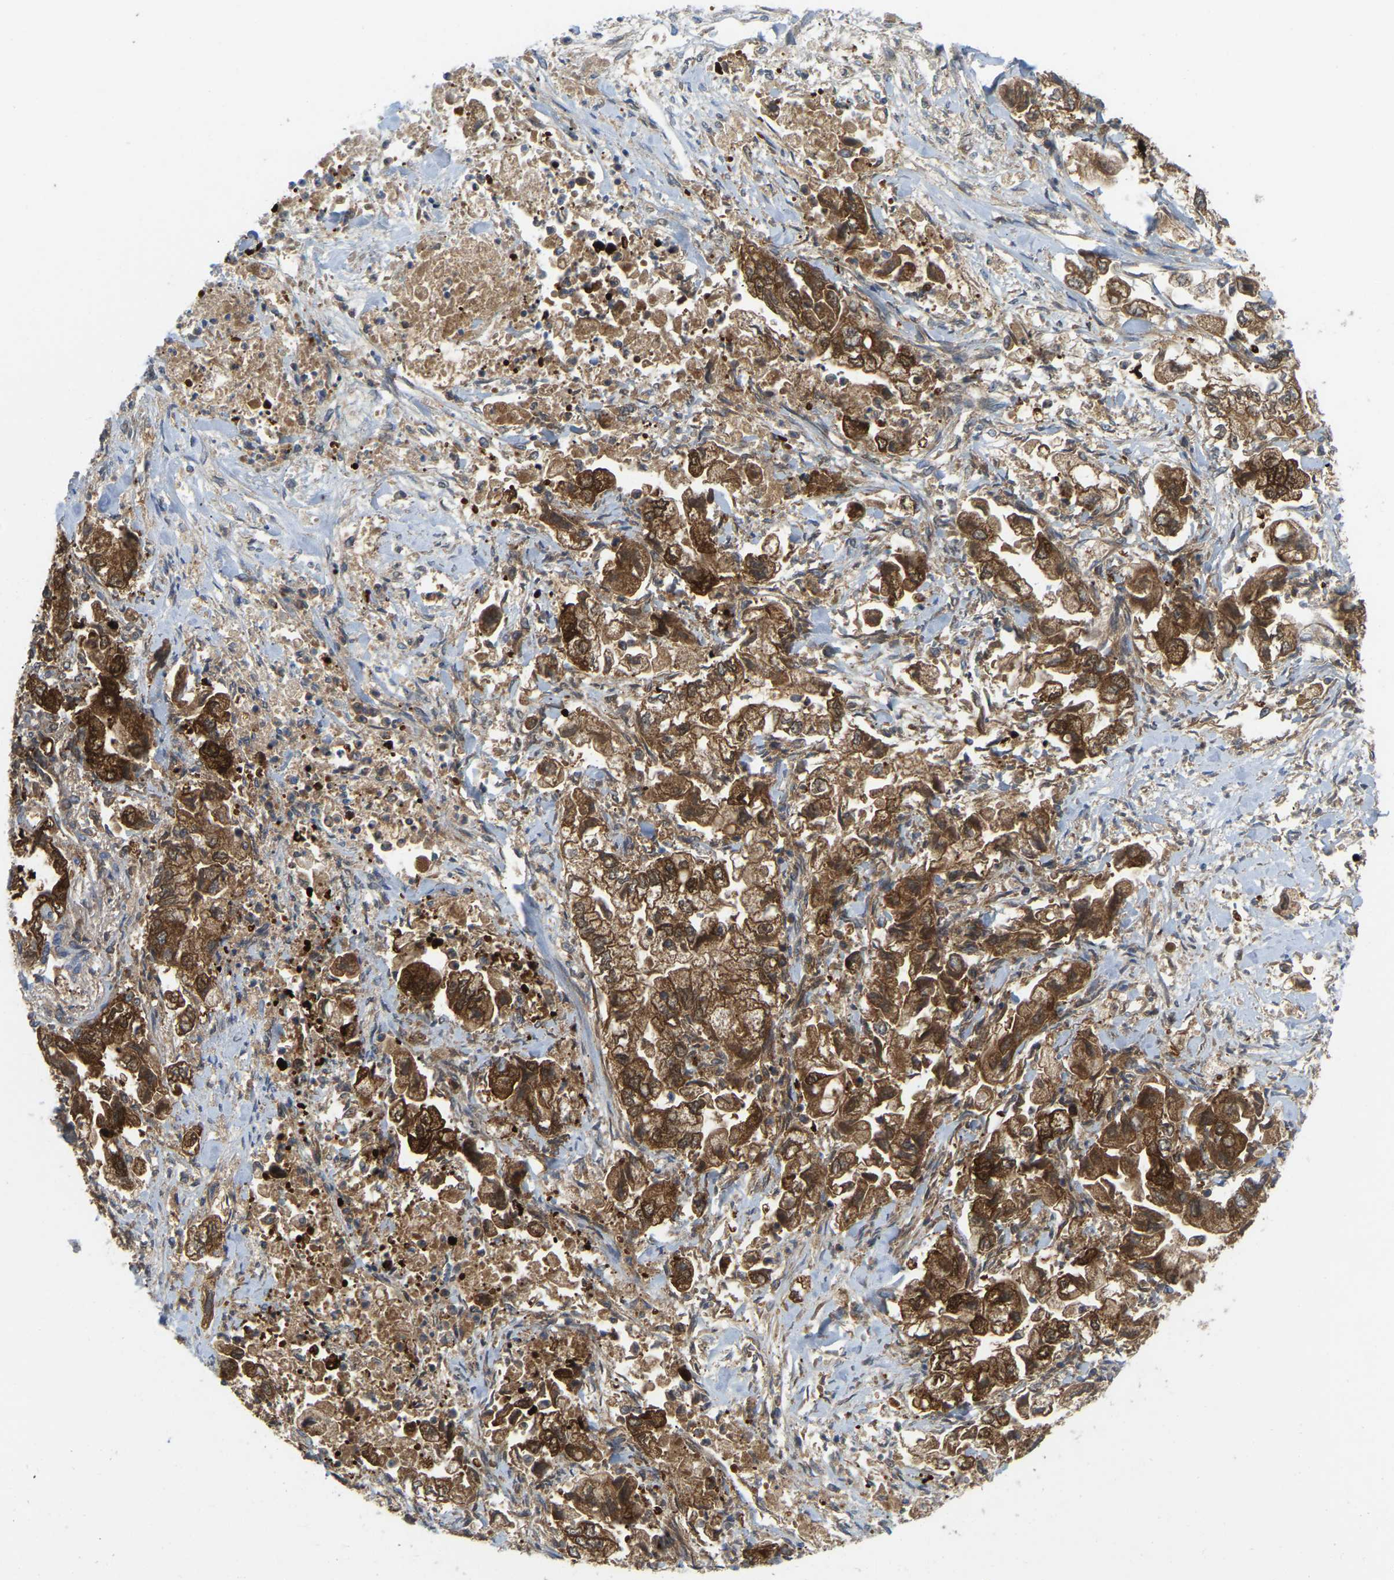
{"staining": {"intensity": "moderate", "quantity": ">75%", "location": "cytoplasmic/membranous"}, "tissue": "stomach cancer", "cell_type": "Tumor cells", "image_type": "cancer", "snomed": [{"axis": "morphology", "description": "Normal tissue, NOS"}, {"axis": "morphology", "description": "Adenocarcinoma, NOS"}, {"axis": "topography", "description": "Stomach"}], "caption": "Human stomach cancer (adenocarcinoma) stained with a protein marker reveals moderate staining in tumor cells.", "gene": "SERPINB5", "patient": {"sex": "male", "age": 62}}